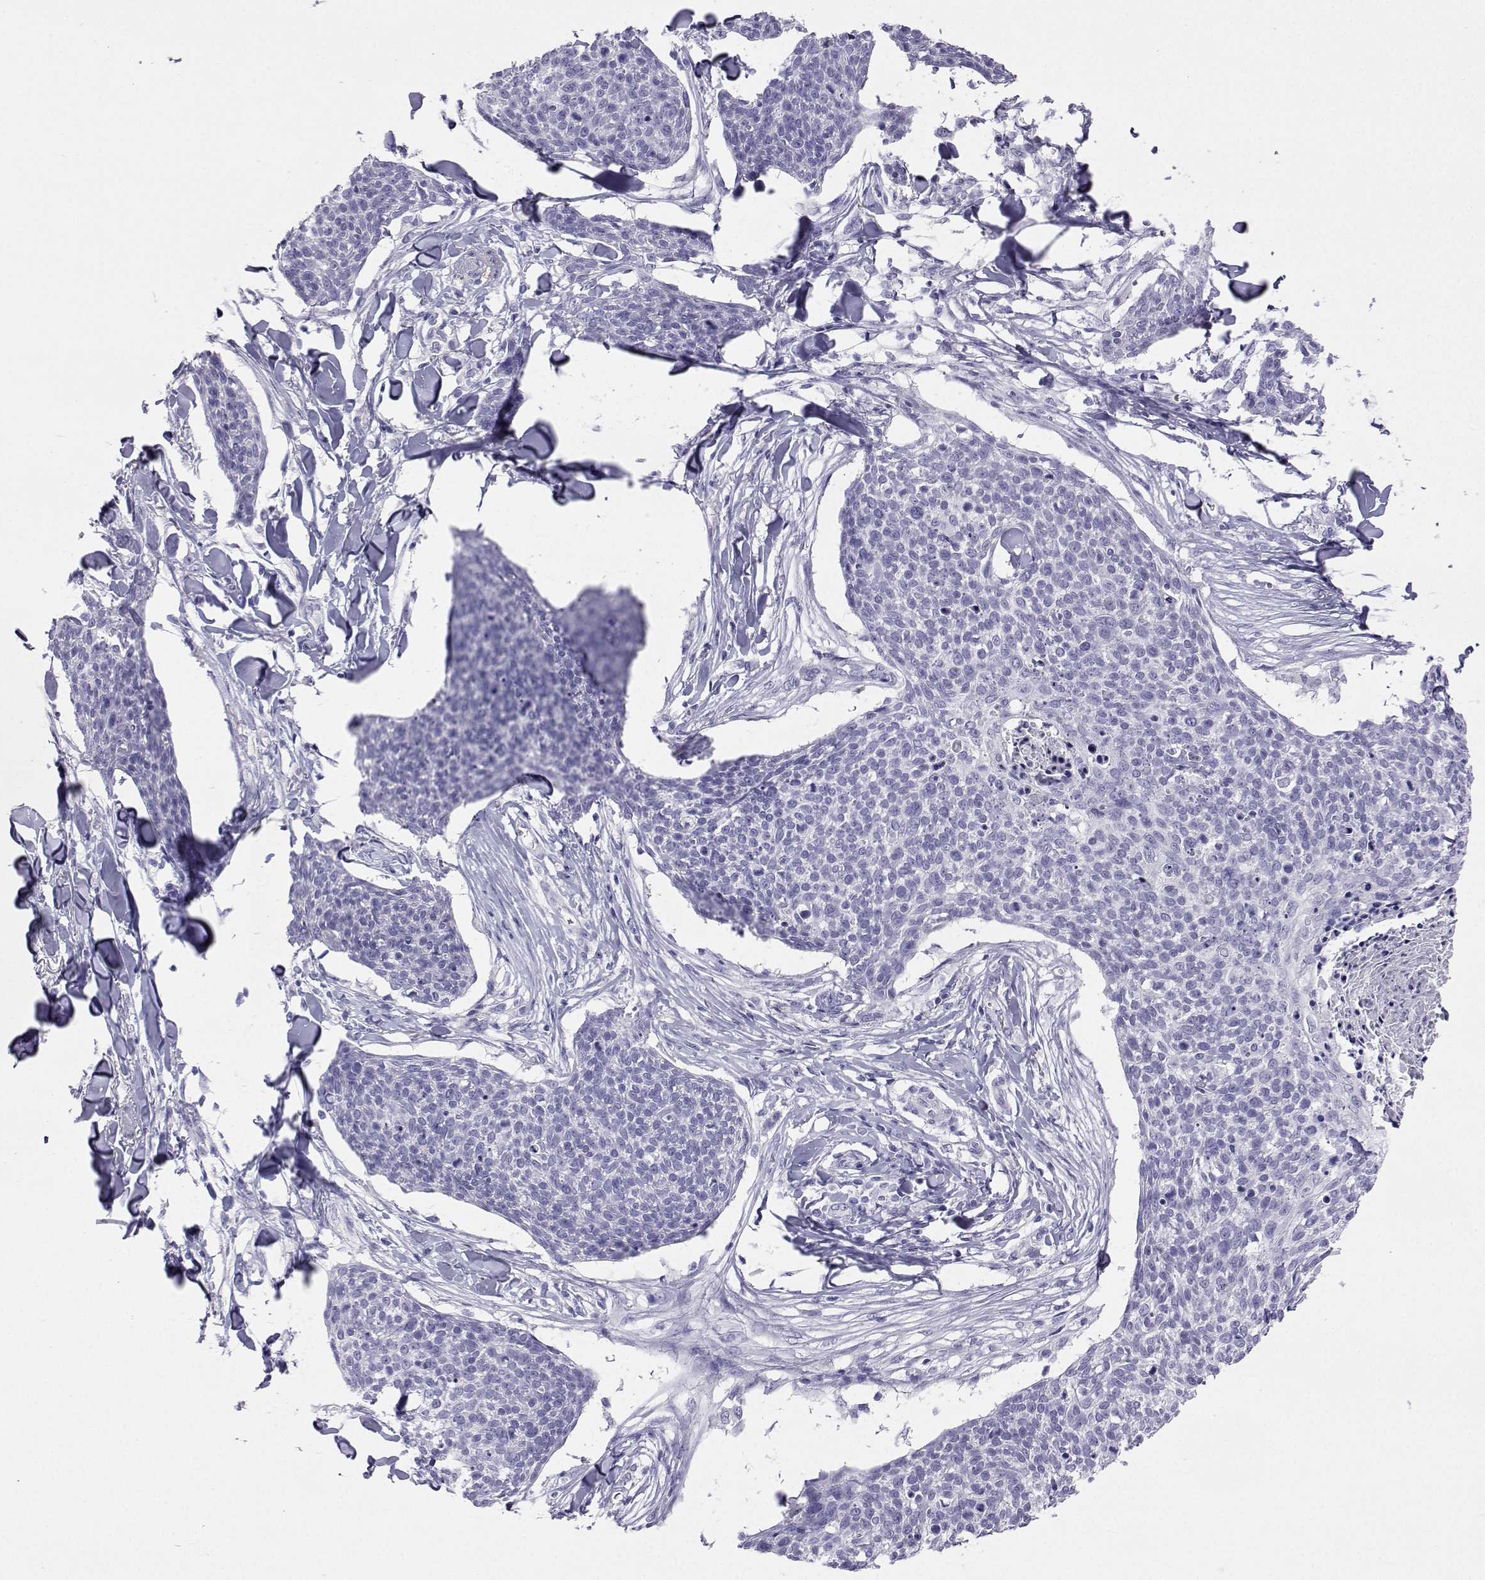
{"staining": {"intensity": "negative", "quantity": "none", "location": "none"}, "tissue": "skin cancer", "cell_type": "Tumor cells", "image_type": "cancer", "snomed": [{"axis": "morphology", "description": "Squamous cell carcinoma, NOS"}, {"axis": "topography", "description": "Skin"}, {"axis": "topography", "description": "Vulva"}], "caption": "Tumor cells are negative for brown protein staining in skin cancer (squamous cell carcinoma).", "gene": "PLIN4", "patient": {"sex": "female", "age": 75}}